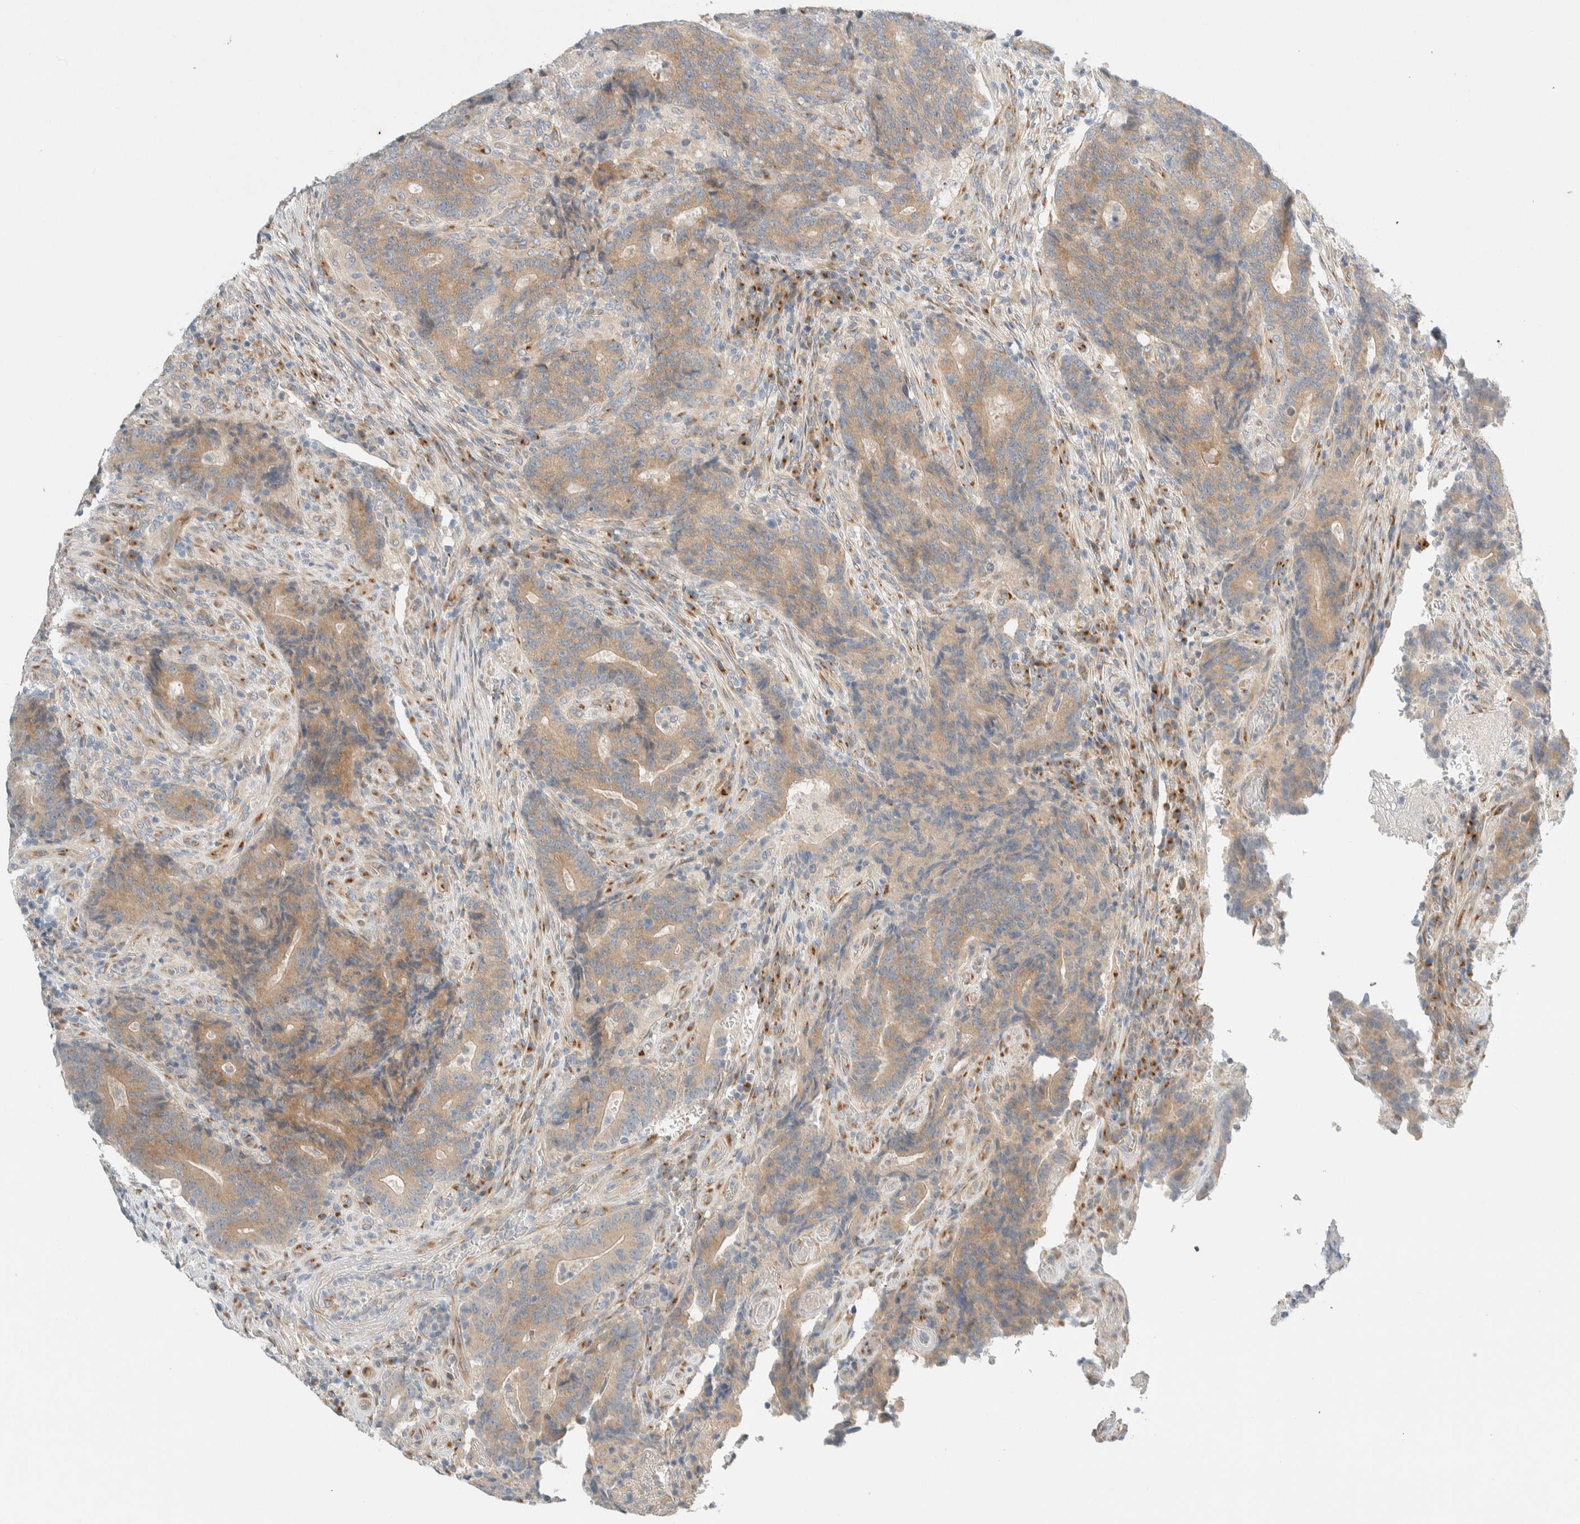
{"staining": {"intensity": "weak", "quantity": ">75%", "location": "cytoplasmic/membranous"}, "tissue": "colorectal cancer", "cell_type": "Tumor cells", "image_type": "cancer", "snomed": [{"axis": "morphology", "description": "Normal tissue, NOS"}, {"axis": "morphology", "description": "Adenocarcinoma, NOS"}, {"axis": "topography", "description": "Colon"}], "caption": "Immunohistochemical staining of human adenocarcinoma (colorectal) exhibits low levels of weak cytoplasmic/membranous expression in about >75% of tumor cells.", "gene": "TMEM184B", "patient": {"sex": "female", "age": 75}}